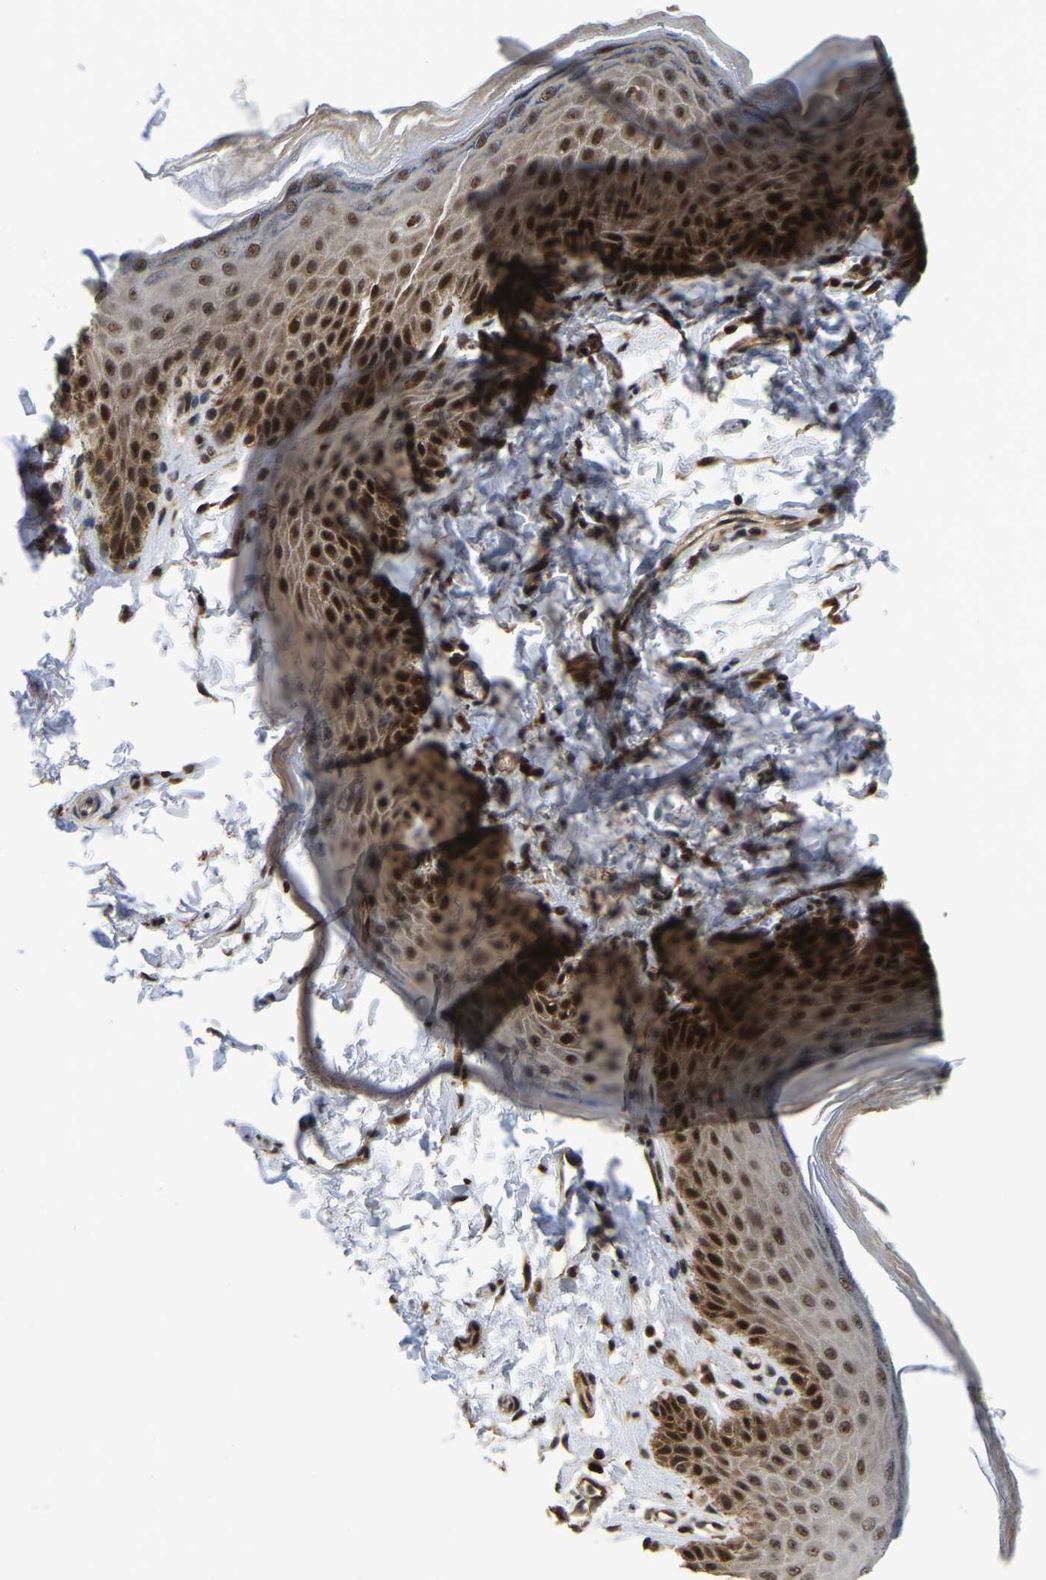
{"staining": {"intensity": "strong", "quantity": "25%-75%", "location": "nuclear"}, "tissue": "skin", "cell_type": "Epidermal cells", "image_type": "normal", "snomed": [{"axis": "morphology", "description": "Normal tissue, NOS"}, {"axis": "topography", "description": "Anal"}], "caption": "Immunohistochemical staining of benign human skin demonstrates strong nuclear protein expression in about 25%-75% of epidermal cells. The staining was performed using DAB (3,3'-diaminobenzidine) to visualize the protein expression in brown, while the nuclei were stained in blue with hematoxylin (Magnification: 20x).", "gene": "CIAO1", "patient": {"sex": "male", "age": 44}}